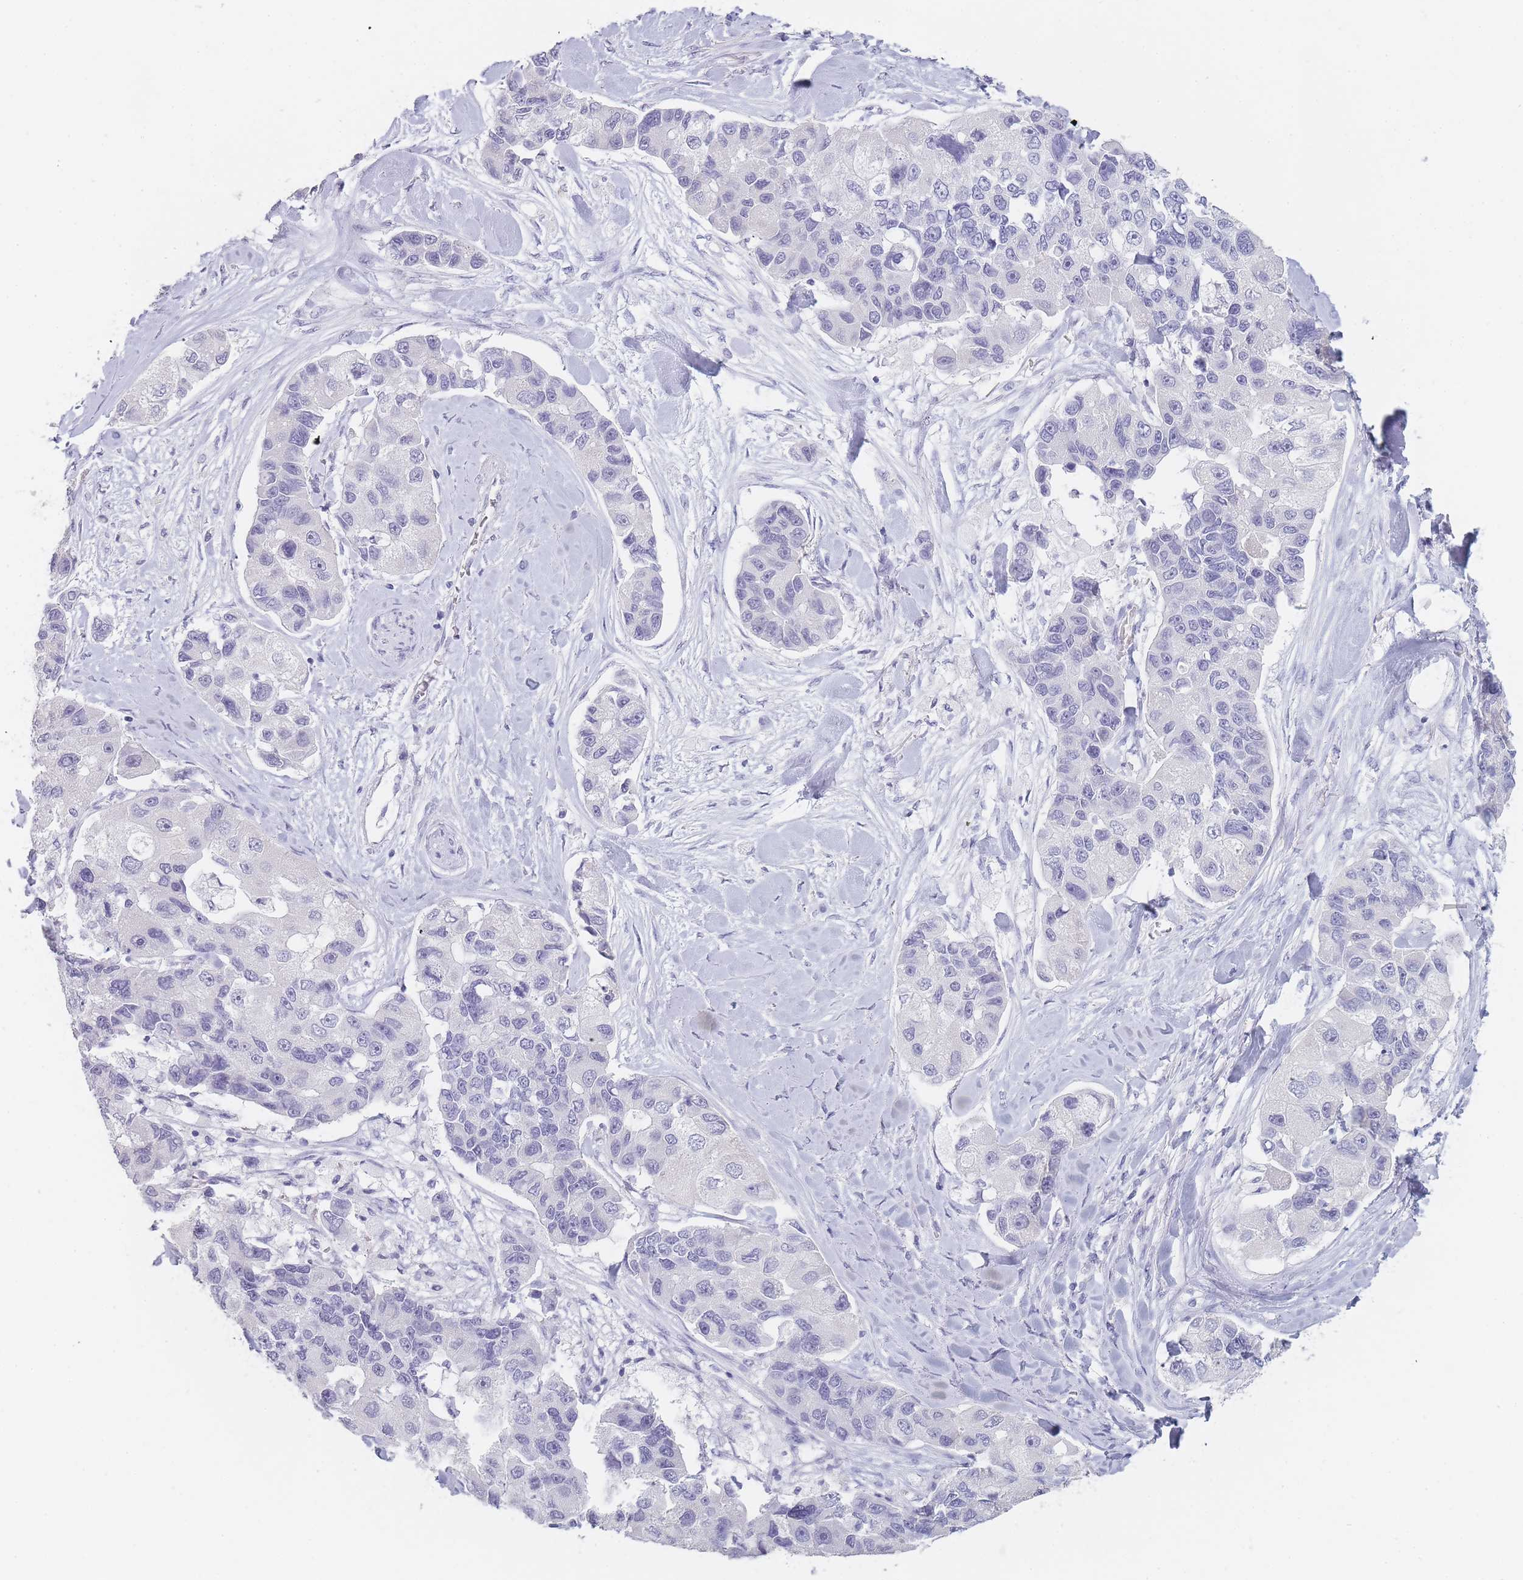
{"staining": {"intensity": "negative", "quantity": "none", "location": "none"}, "tissue": "lung cancer", "cell_type": "Tumor cells", "image_type": "cancer", "snomed": [{"axis": "morphology", "description": "Adenocarcinoma, NOS"}, {"axis": "topography", "description": "Lung"}], "caption": "Immunohistochemistry photomicrograph of neoplastic tissue: lung cancer (adenocarcinoma) stained with DAB (3,3'-diaminobenzidine) demonstrates no significant protein expression in tumor cells.", "gene": "INS", "patient": {"sex": "female", "age": 54}}